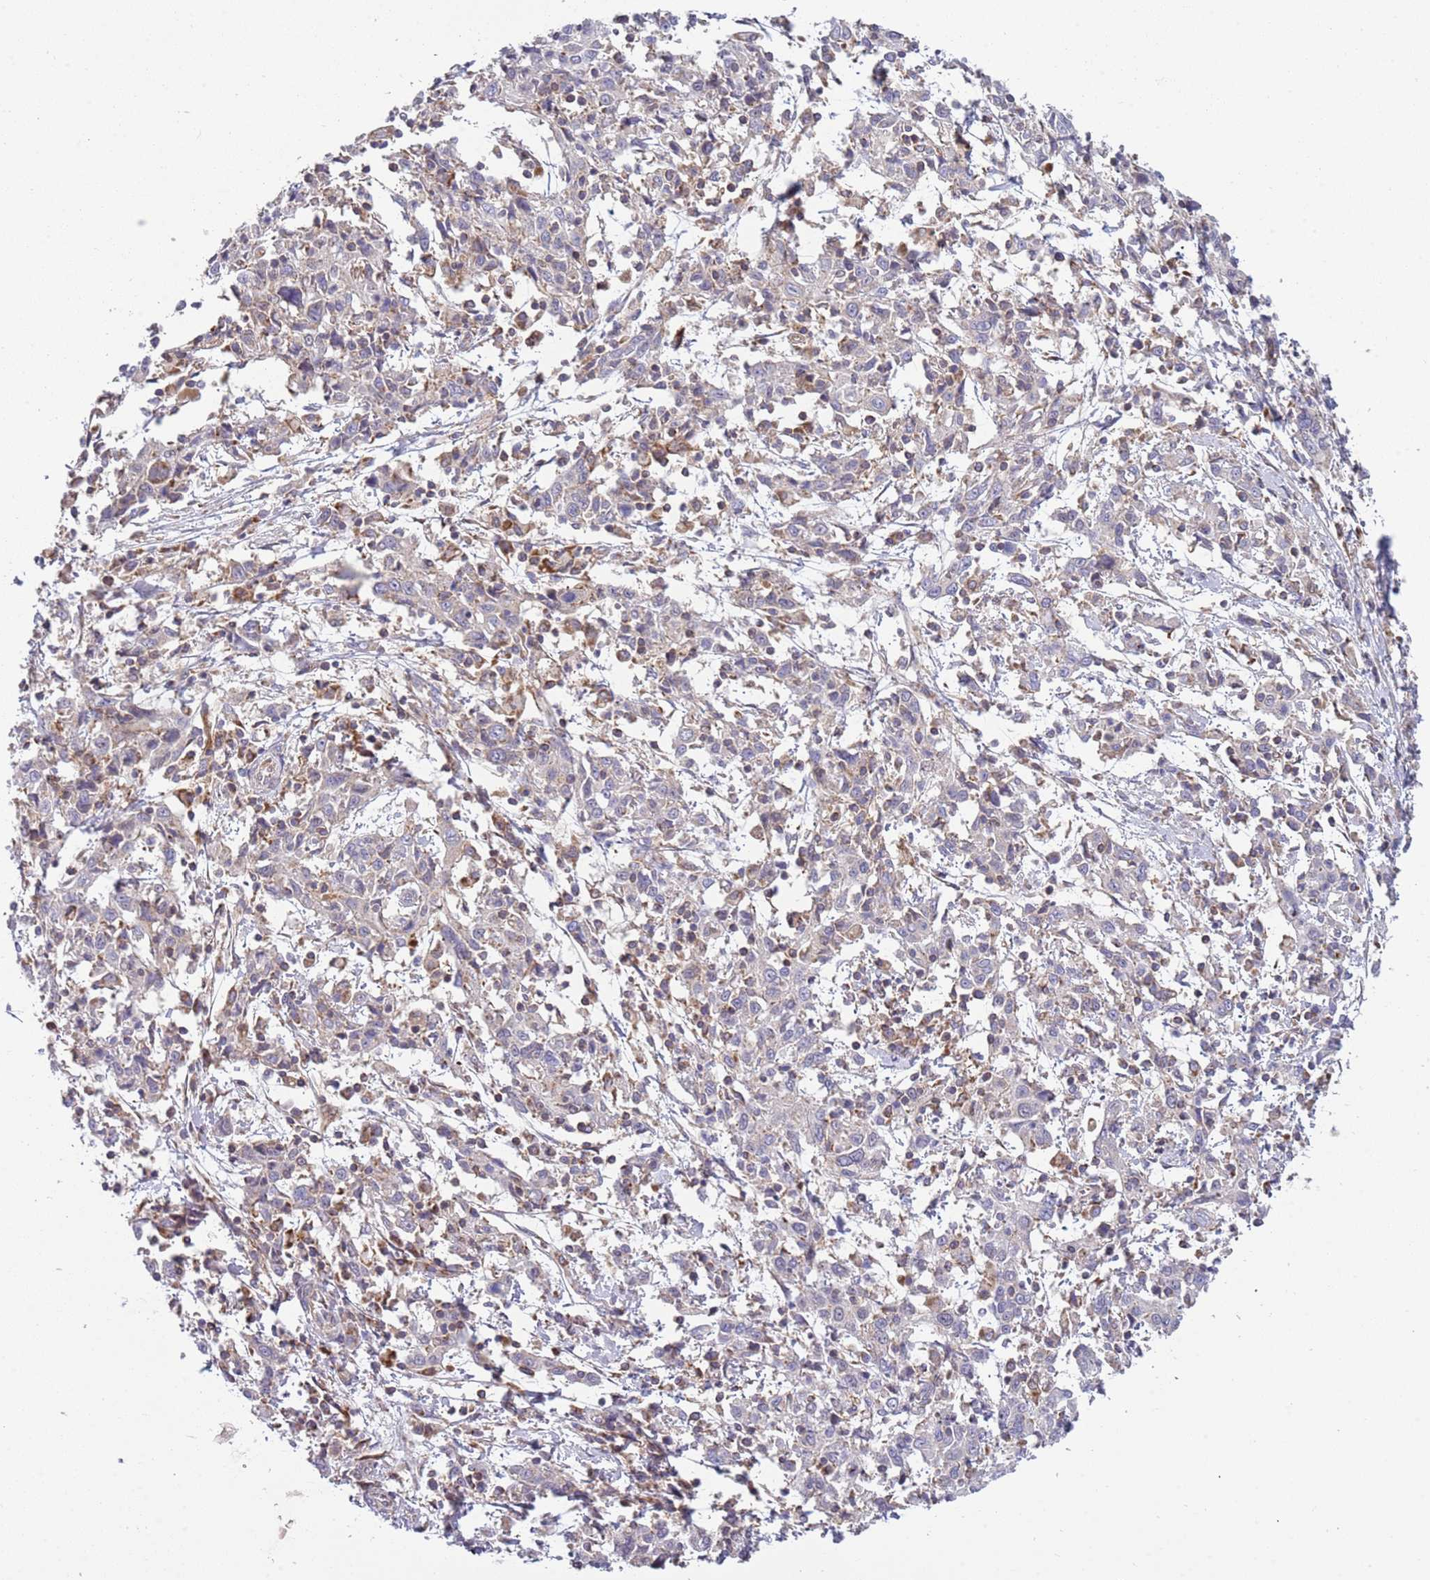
{"staining": {"intensity": "moderate", "quantity": "<25%", "location": "cytoplasmic/membranous"}, "tissue": "cervical cancer", "cell_type": "Tumor cells", "image_type": "cancer", "snomed": [{"axis": "morphology", "description": "Squamous cell carcinoma, NOS"}, {"axis": "topography", "description": "Cervix"}], "caption": "Immunohistochemical staining of cervical cancer (squamous cell carcinoma) displays moderate cytoplasmic/membranous protein expression in about <25% of tumor cells.", "gene": "IRS4", "patient": {"sex": "female", "age": 46}}